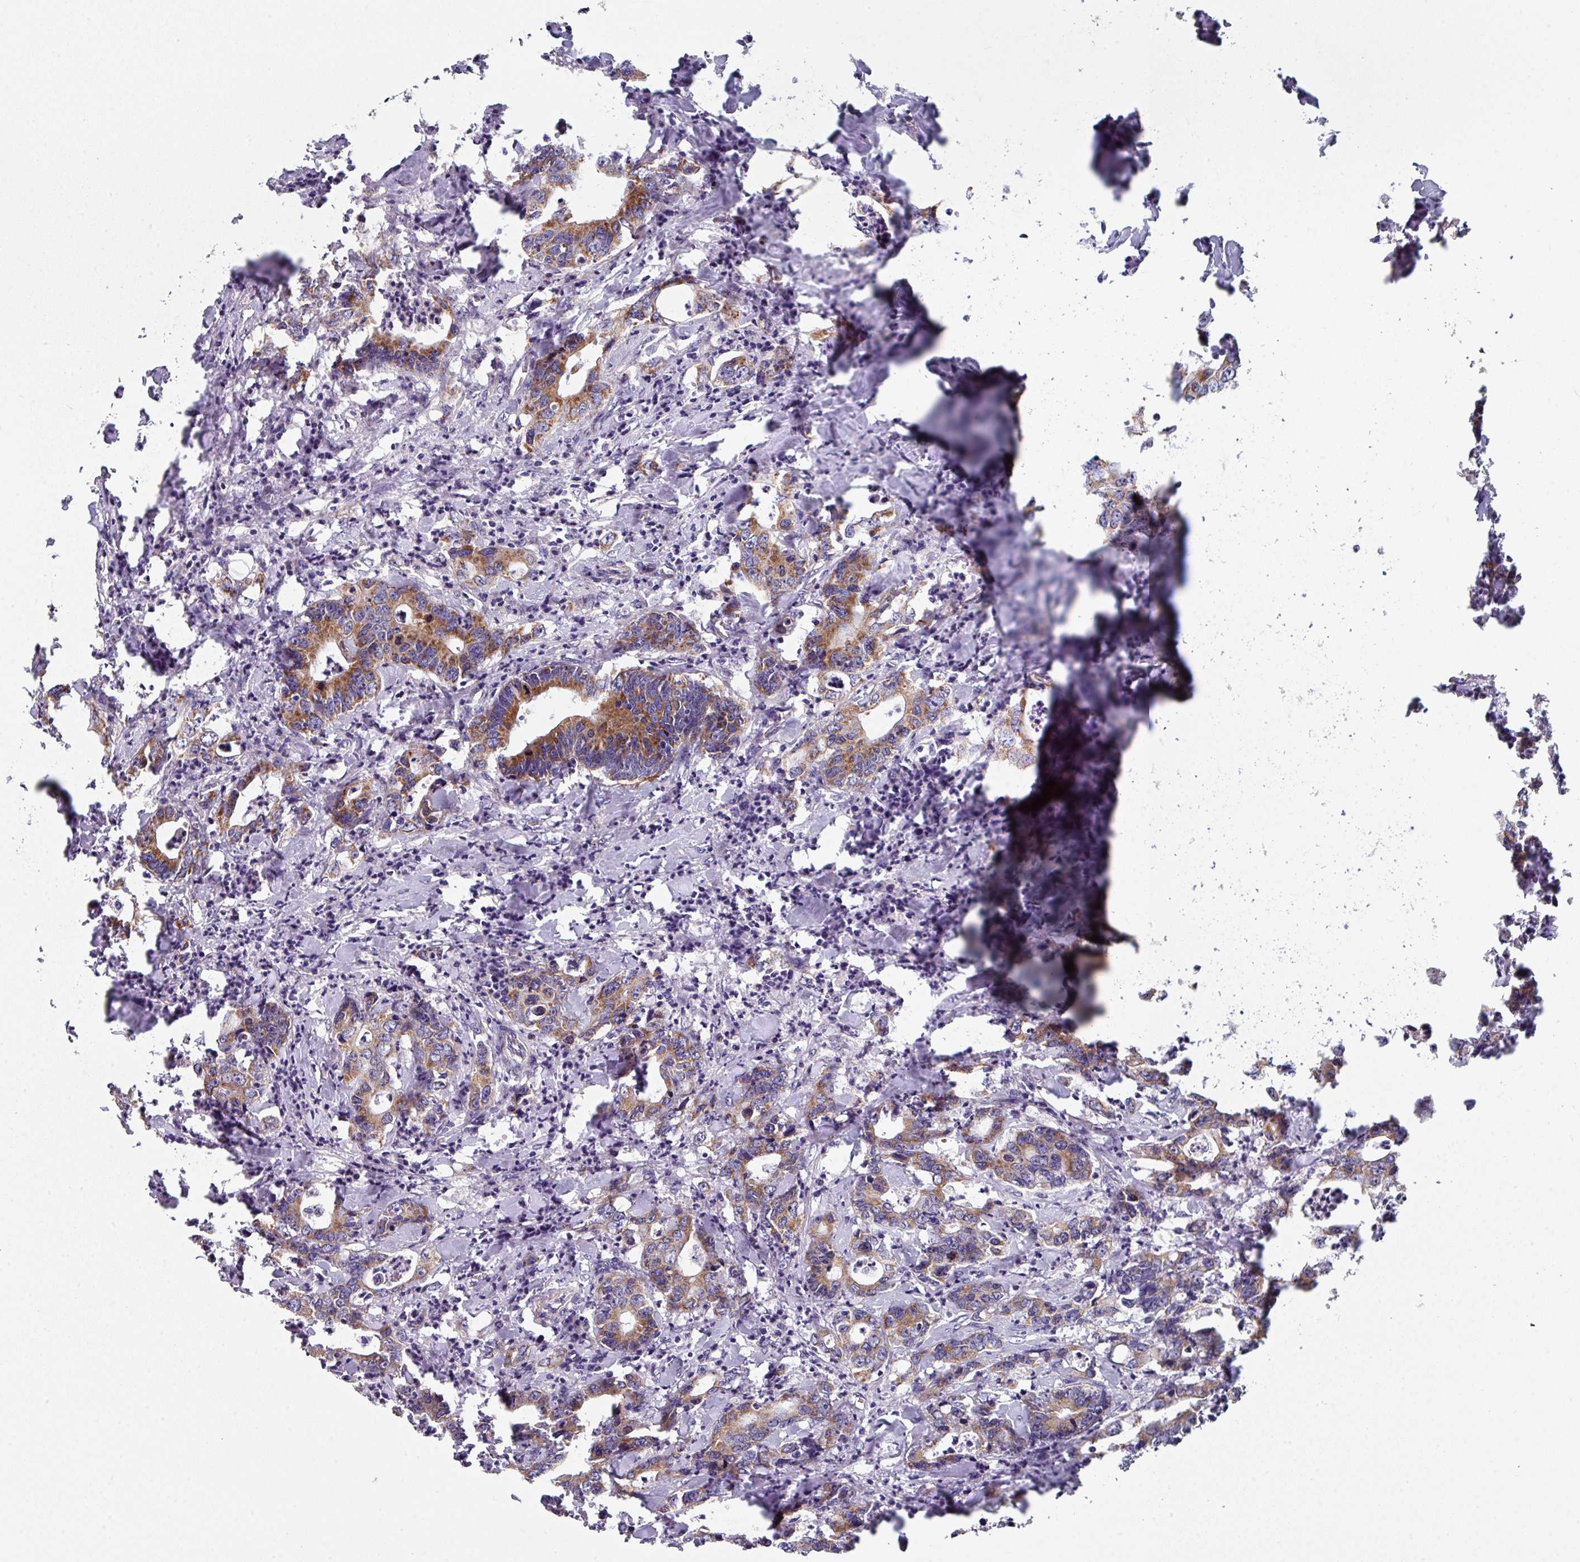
{"staining": {"intensity": "moderate", "quantity": ">75%", "location": "cytoplasmic/membranous"}, "tissue": "colorectal cancer", "cell_type": "Tumor cells", "image_type": "cancer", "snomed": [{"axis": "morphology", "description": "Adenocarcinoma, NOS"}, {"axis": "topography", "description": "Colon"}], "caption": "This photomicrograph displays colorectal adenocarcinoma stained with immunohistochemistry (IHC) to label a protein in brown. The cytoplasmic/membranous of tumor cells show moderate positivity for the protein. Nuclei are counter-stained blue.", "gene": "DCAF12L2", "patient": {"sex": "female", "age": 75}}